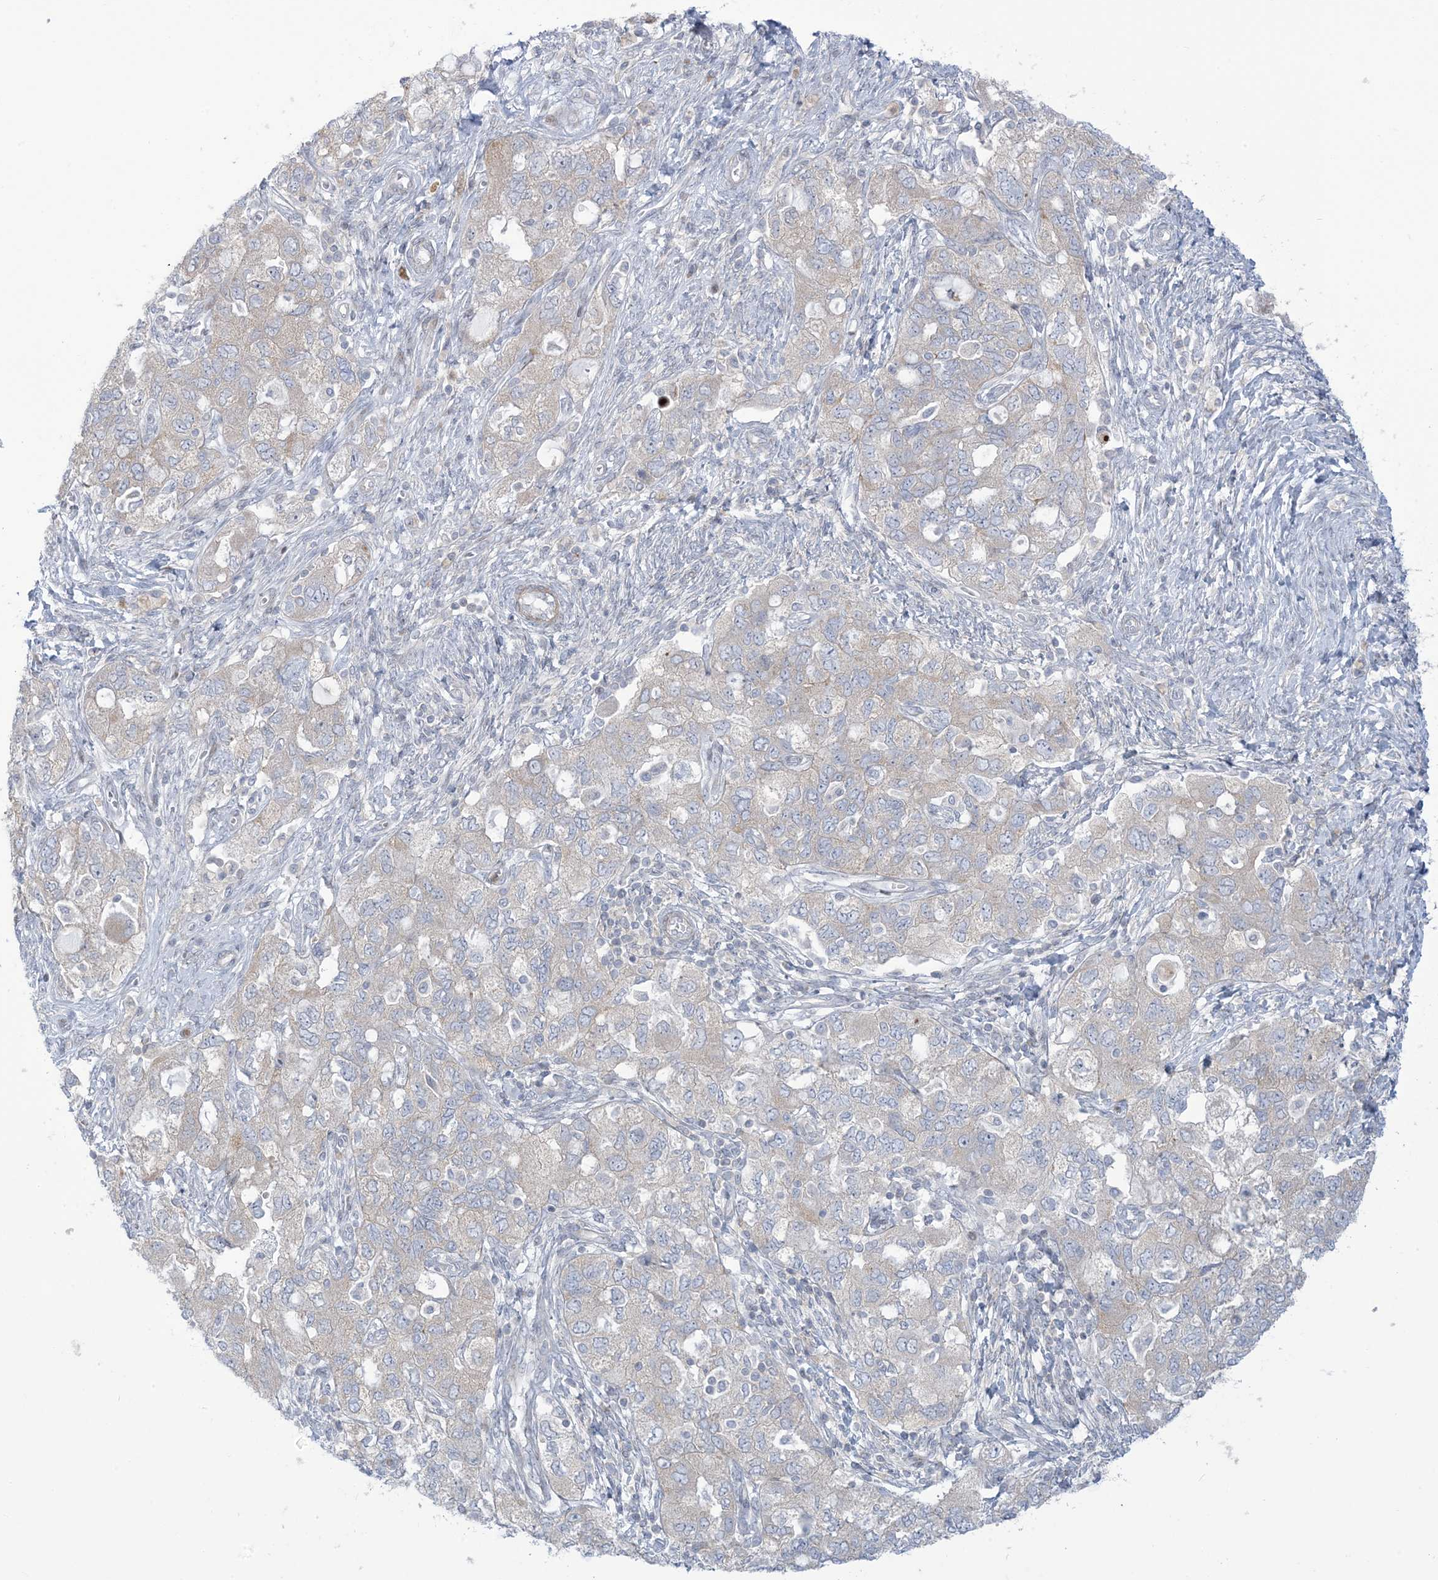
{"staining": {"intensity": "negative", "quantity": "none", "location": "none"}, "tissue": "ovarian cancer", "cell_type": "Tumor cells", "image_type": "cancer", "snomed": [{"axis": "morphology", "description": "Carcinoma, NOS"}, {"axis": "morphology", "description": "Cystadenocarcinoma, serous, NOS"}, {"axis": "topography", "description": "Ovary"}], "caption": "The histopathology image displays no significant staining in tumor cells of ovarian cancer (serous cystadenocarcinoma).", "gene": "AFTPH", "patient": {"sex": "female", "age": 69}}